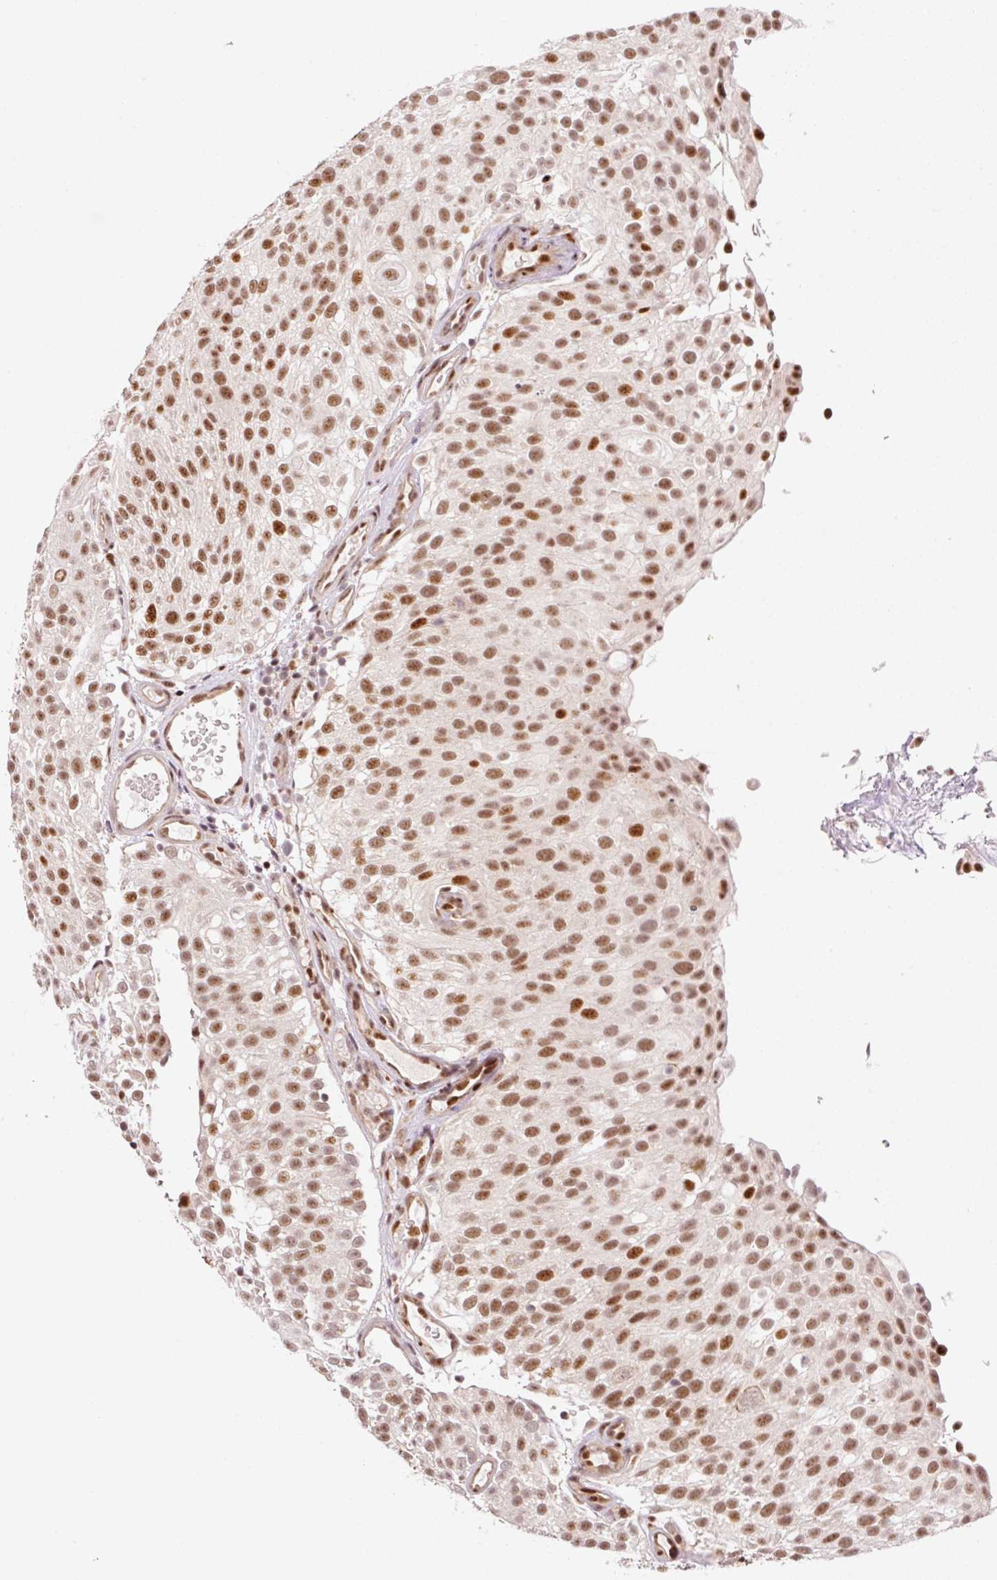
{"staining": {"intensity": "moderate", "quantity": ">75%", "location": "nuclear"}, "tissue": "urothelial cancer", "cell_type": "Tumor cells", "image_type": "cancer", "snomed": [{"axis": "morphology", "description": "Urothelial carcinoma, Low grade"}, {"axis": "topography", "description": "Urinary bladder"}], "caption": "Approximately >75% of tumor cells in urothelial carcinoma (low-grade) demonstrate moderate nuclear protein staining as visualized by brown immunohistochemical staining.", "gene": "INTS8", "patient": {"sex": "male", "age": 78}}